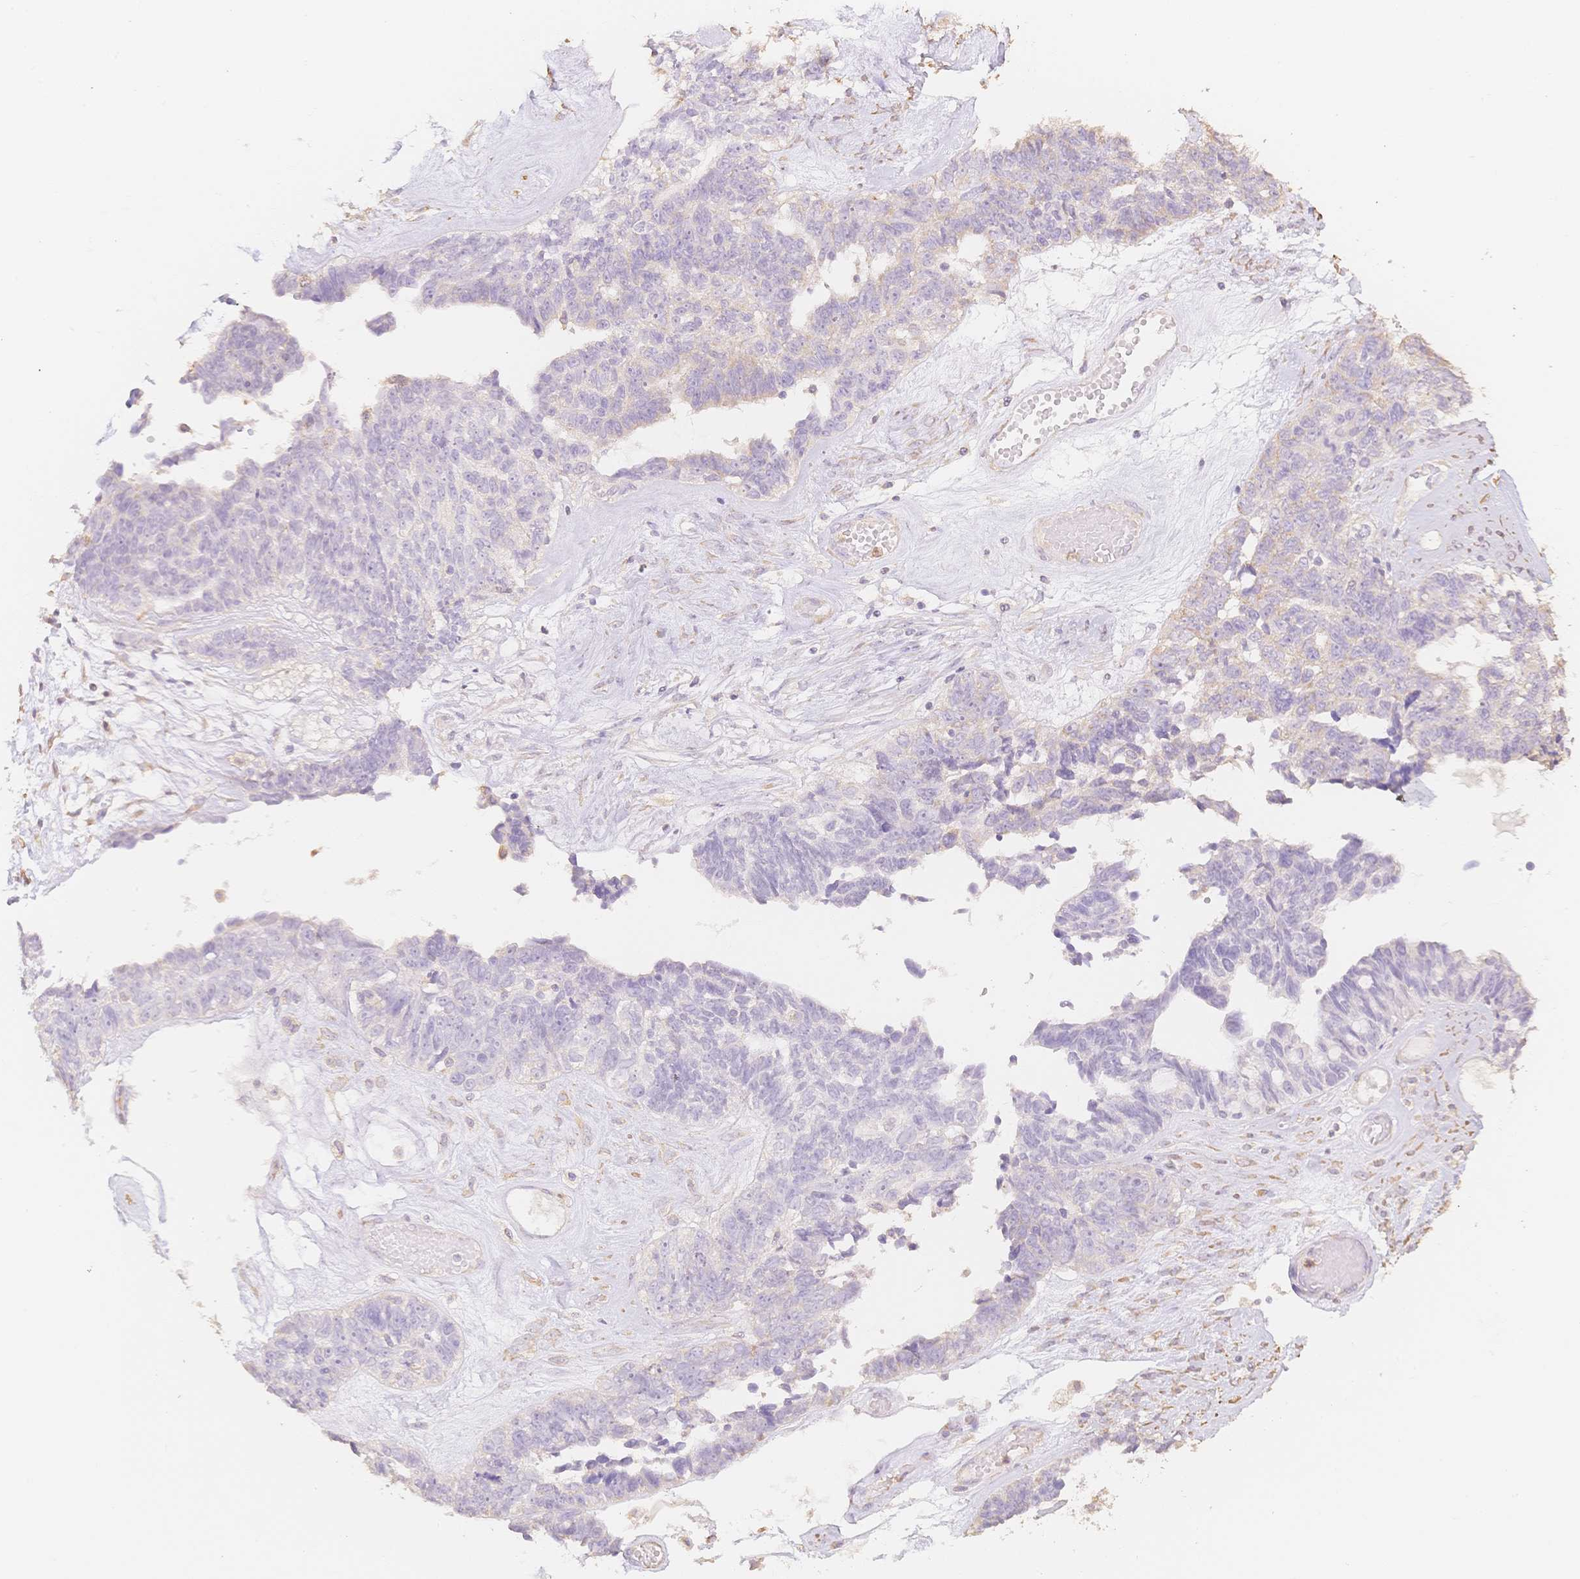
{"staining": {"intensity": "weak", "quantity": "<25%", "location": "cytoplasmic/membranous"}, "tissue": "ovarian cancer", "cell_type": "Tumor cells", "image_type": "cancer", "snomed": [{"axis": "morphology", "description": "Cystadenocarcinoma, serous, NOS"}, {"axis": "topography", "description": "Ovary"}], "caption": "The histopathology image shows no significant expression in tumor cells of ovarian serous cystadenocarcinoma. The staining is performed using DAB (3,3'-diaminobenzidine) brown chromogen with nuclei counter-stained in using hematoxylin.", "gene": "MBOAT7", "patient": {"sex": "female", "age": 79}}